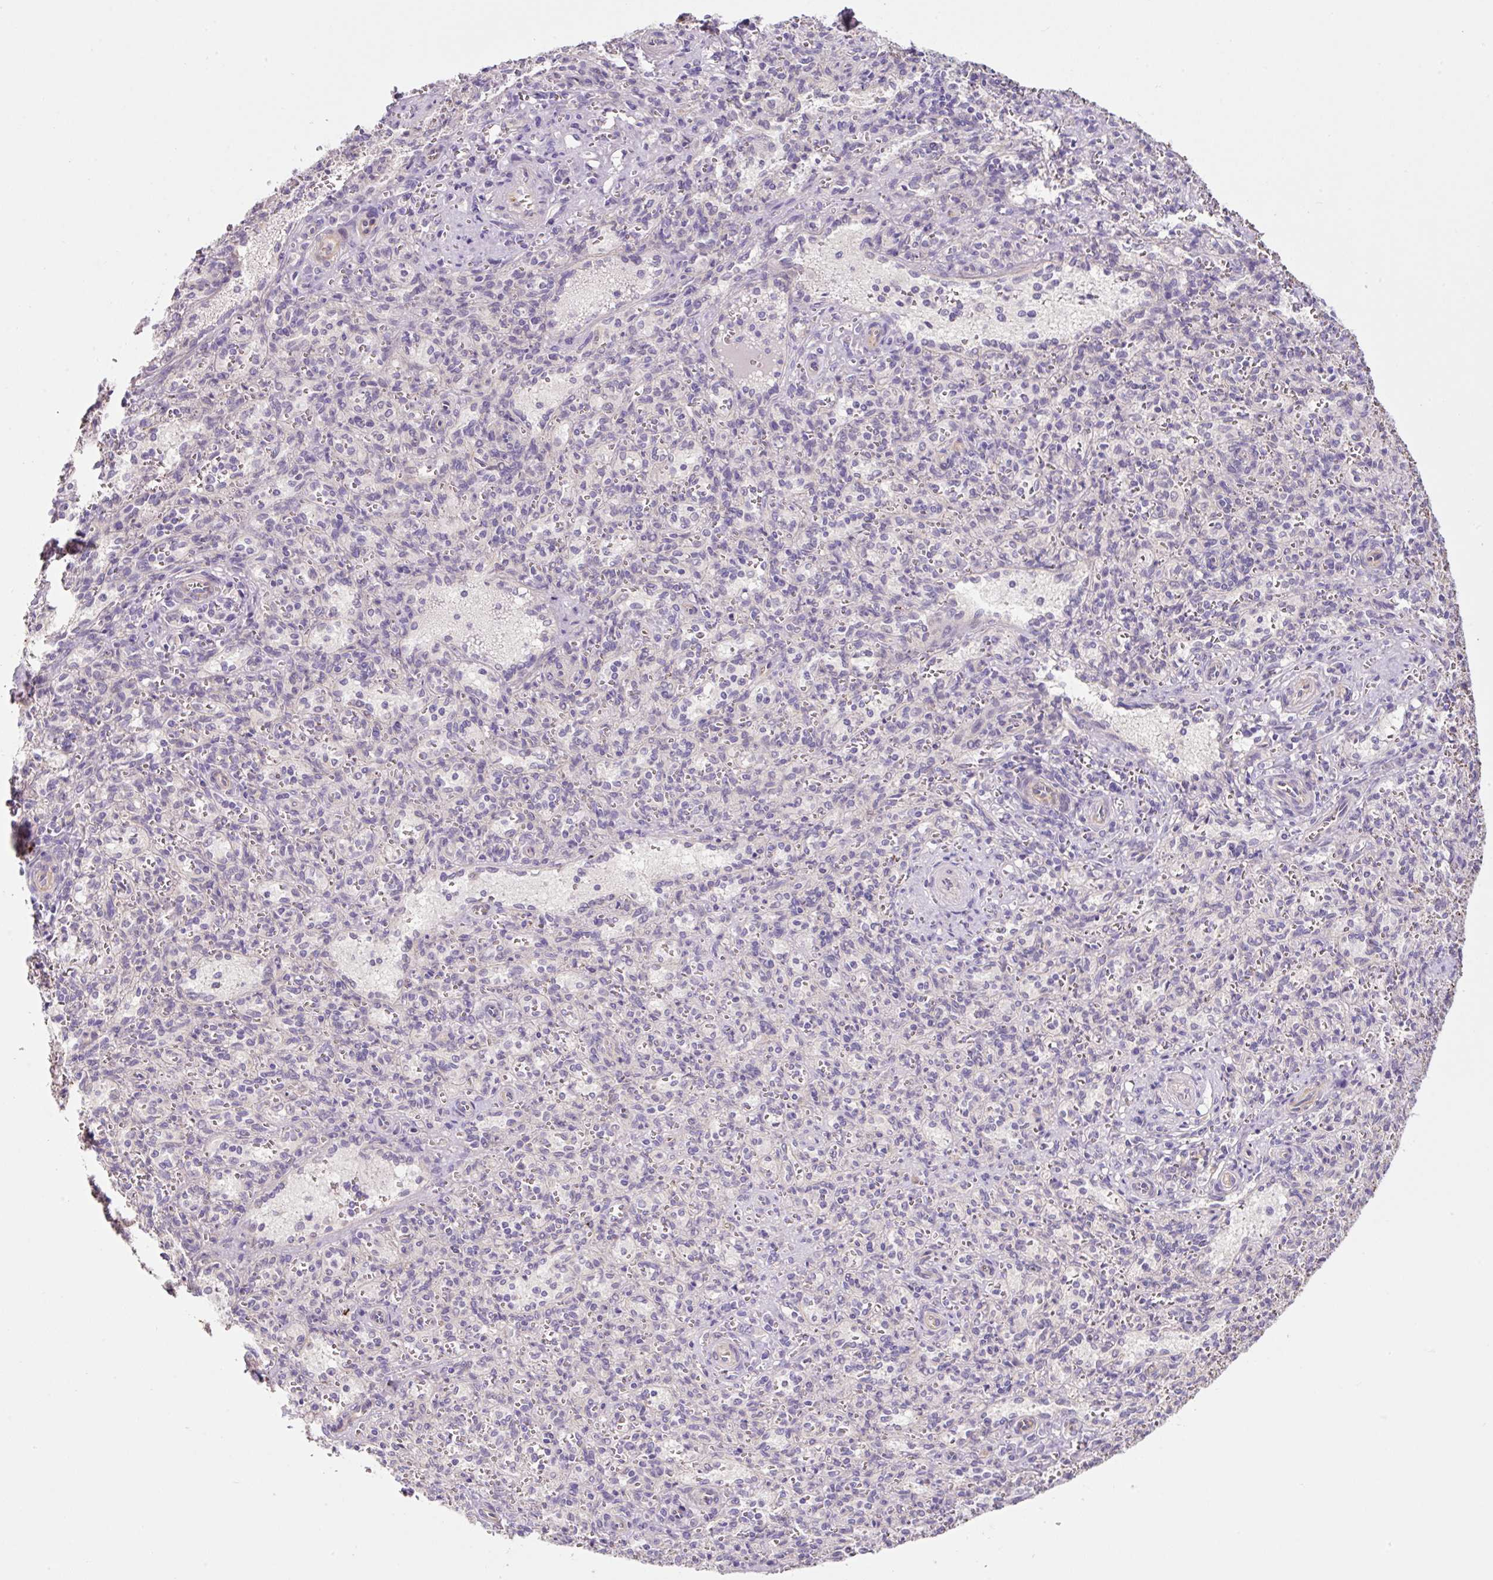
{"staining": {"intensity": "negative", "quantity": "none", "location": "none"}, "tissue": "spleen", "cell_type": "Cells in red pulp", "image_type": "normal", "snomed": [{"axis": "morphology", "description": "Normal tissue, NOS"}, {"axis": "topography", "description": "Spleen"}], "caption": "The immunohistochemistry micrograph has no significant positivity in cells in red pulp of spleen. Brightfield microscopy of IHC stained with DAB (brown) and hematoxylin (blue), captured at high magnification.", "gene": "SYP", "patient": {"sex": "female", "age": 26}}